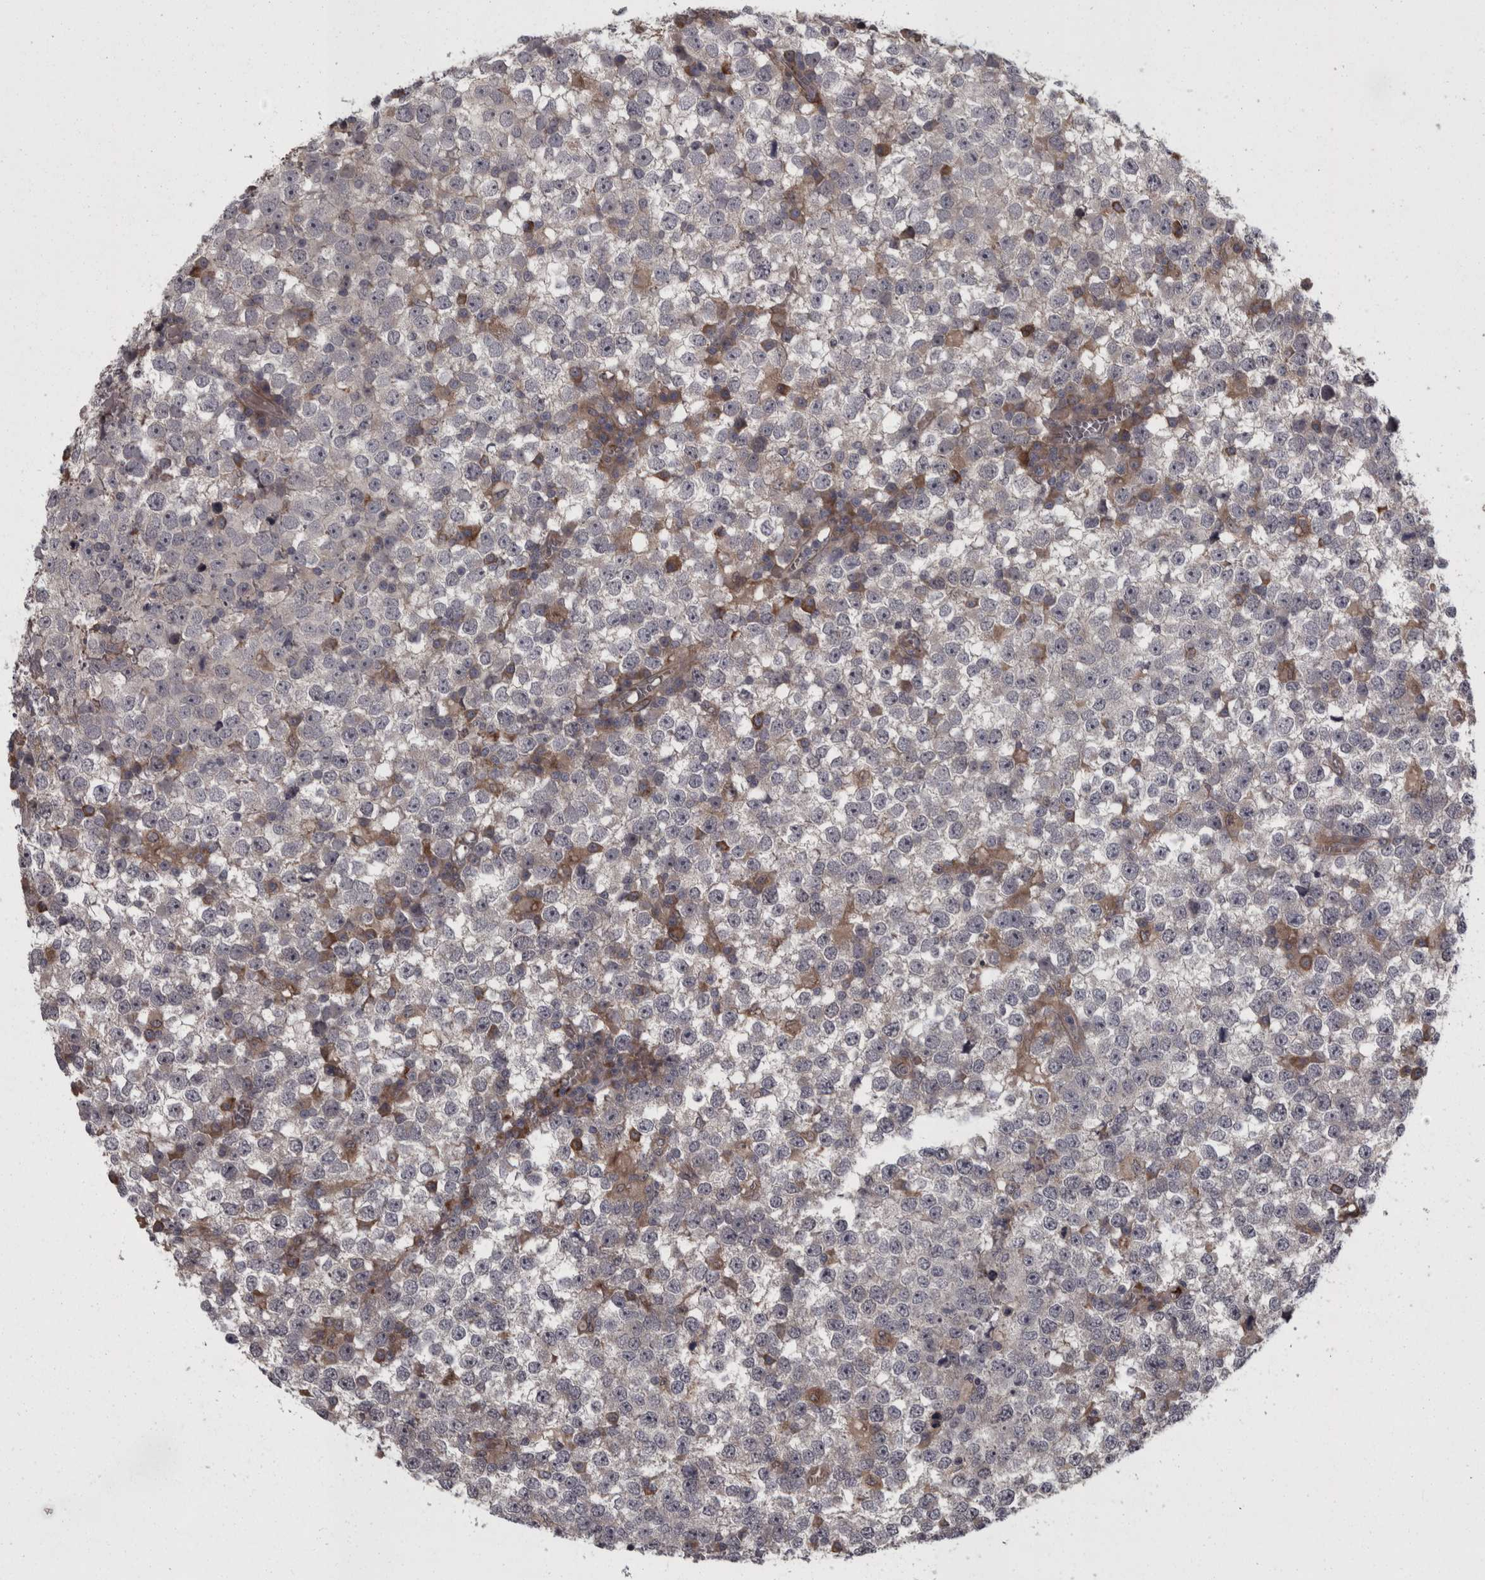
{"staining": {"intensity": "negative", "quantity": "none", "location": "none"}, "tissue": "testis cancer", "cell_type": "Tumor cells", "image_type": "cancer", "snomed": [{"axis": "morphology", "description": "Seminoma, NOS"}, {"axis": "topography", "description": "Testis"}], "caption": "Tumor cells are negative for brown protein staining in seminoma (testis). The staining is performed using DAB brown chromogen with nuclei counter-stained in using hematoxylin.", "gene": "RSU1", "patient": {"sex": "male", "age": 65}}